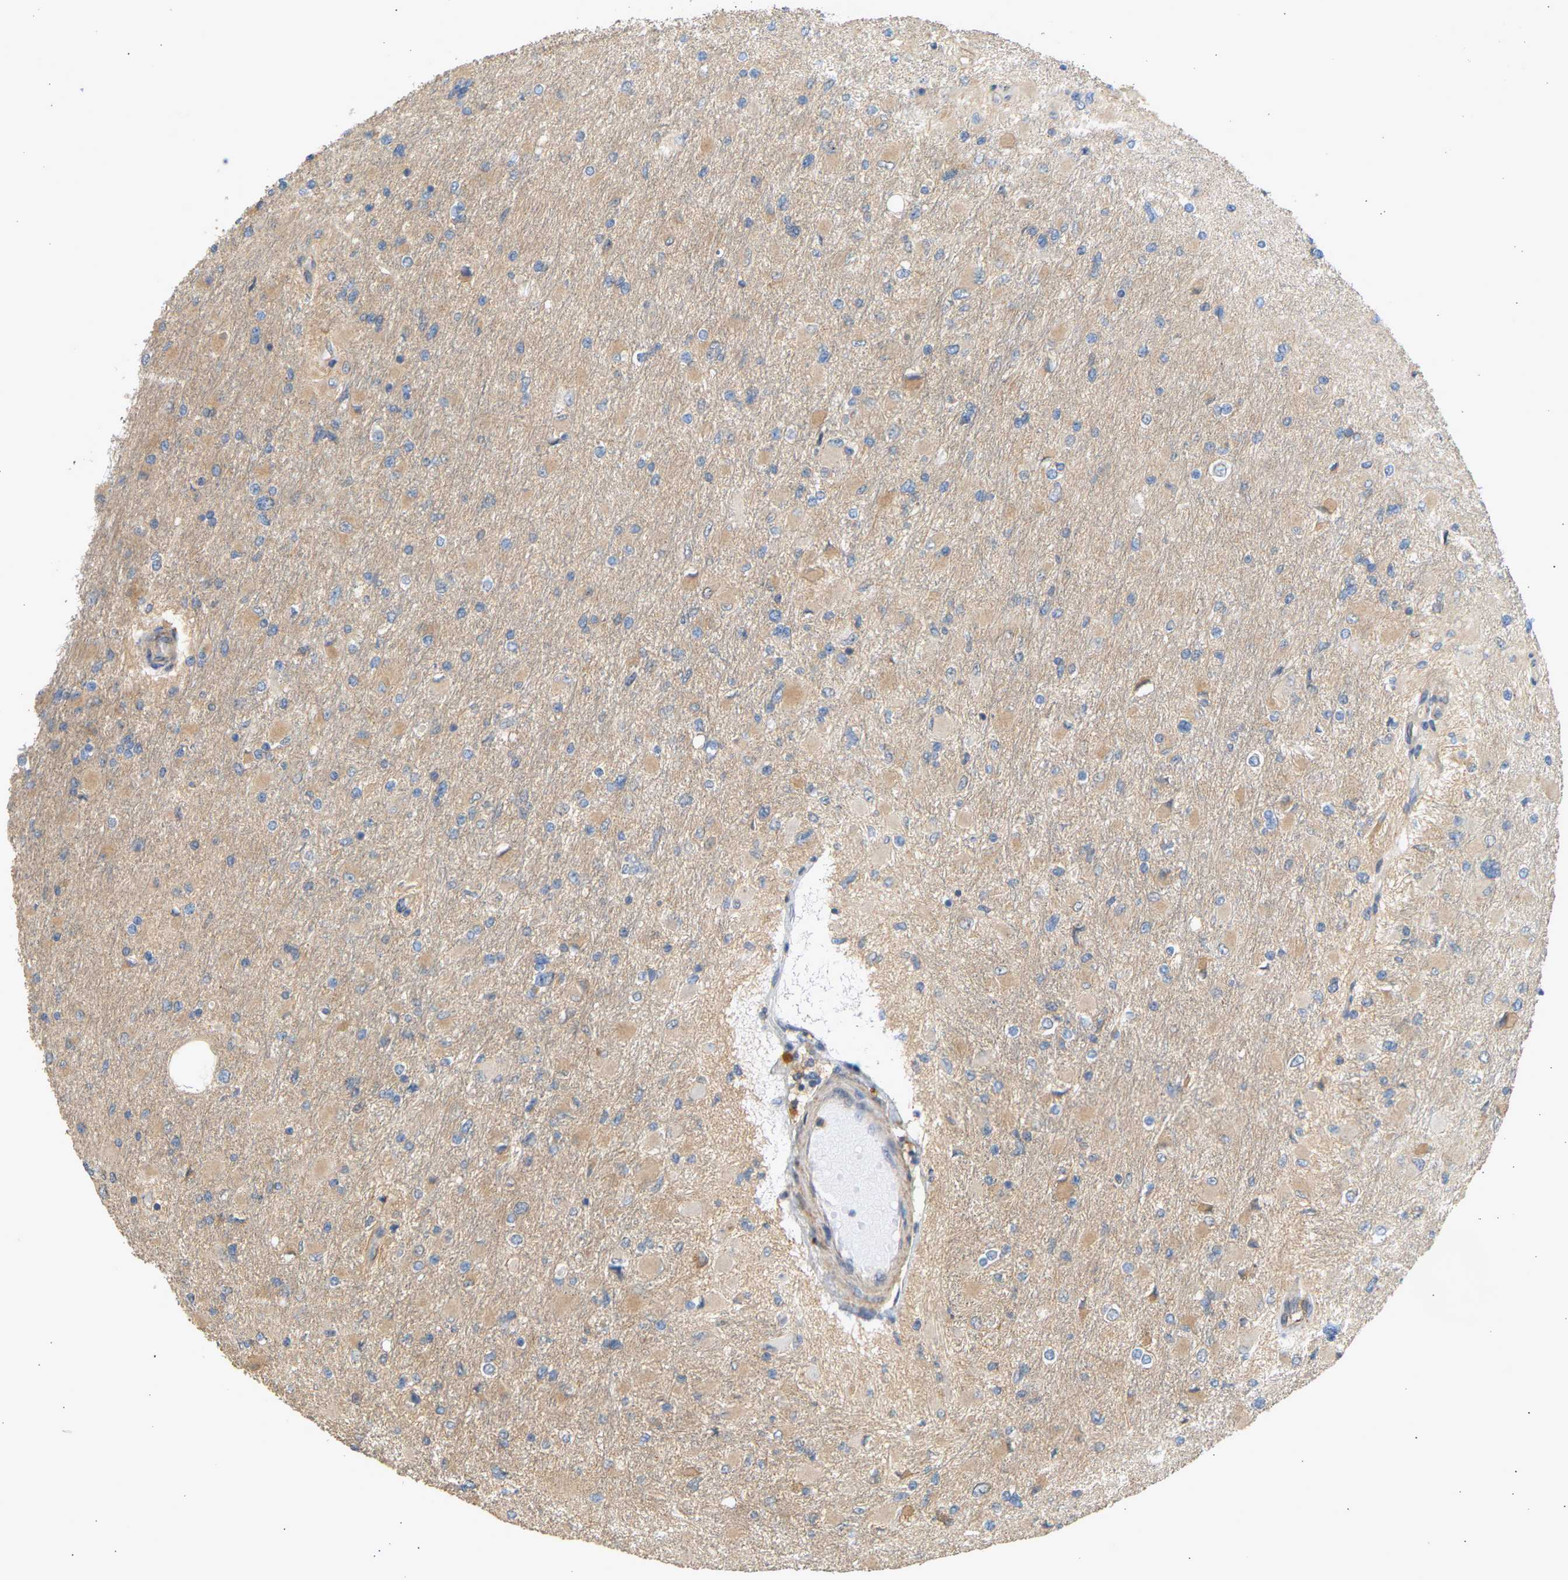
{"staining": {"intensity": "weak", "quantity": "25%-75%", "location": "cytoplasmic/membranous"}, "tissue": "glioma", "cell_type": "Tumor cells", "image_type": "cancer", "snomed": [{"axis": "morphology", "description": "Glioma, malignant, High grade"}, {"axis": "topography", "description": "Cerebral cortex"}], "caption": "The histopathology image displays staining of glioma, revealing weak cytoplasmic/membranous protein expression (brown color) within tumor cells.", "gene": "RGL1", "patient": {"sex": "female", "age": 36}}